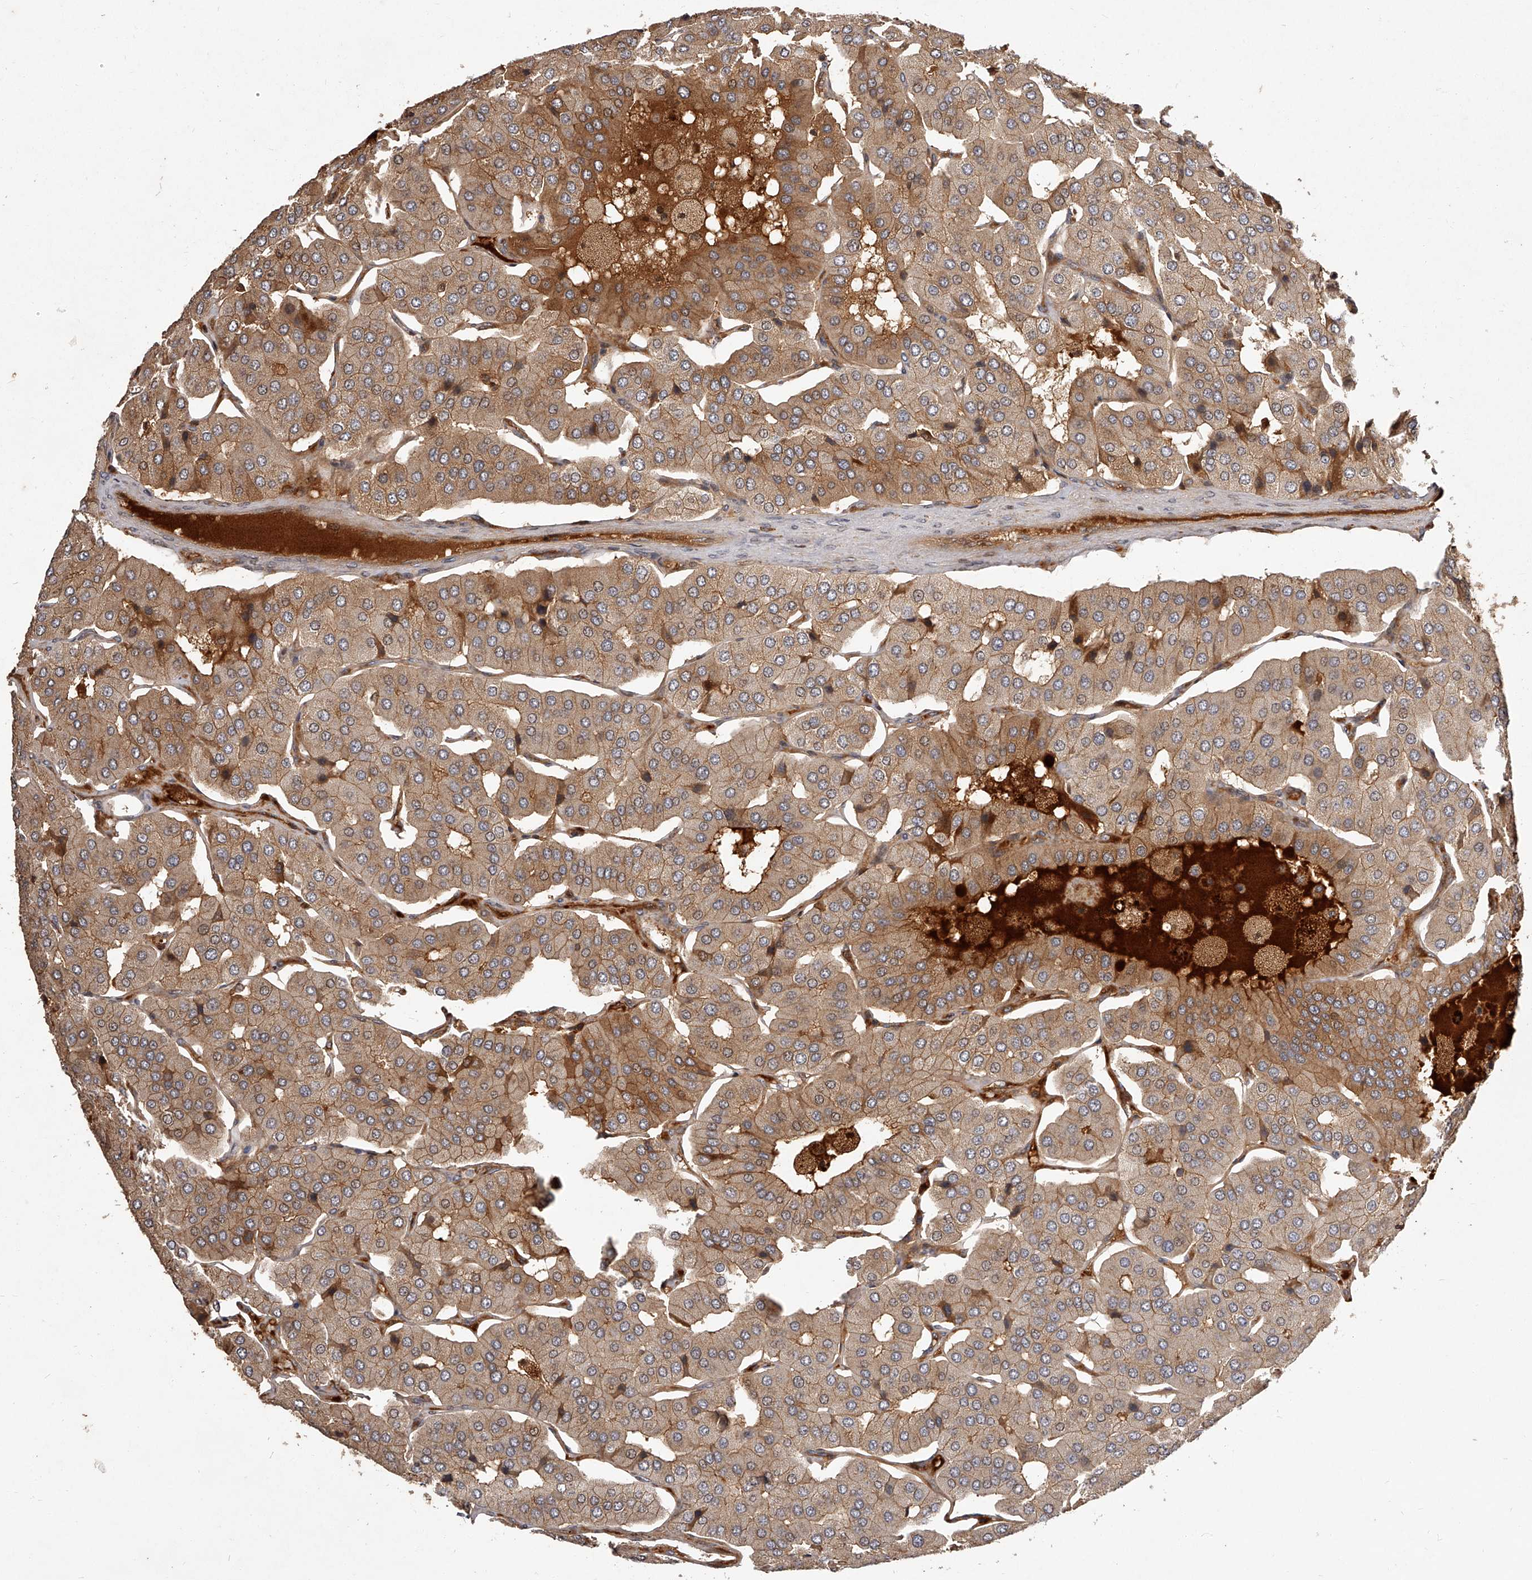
{"staining": {"intensity": "moderate", "quantity": ">75%", "location": "cytoplasmic/membranous"}, "tissue": "parathyroid gland", "cell_type": "Glandular cells", "image_type": "normal", "snomed": [{"axis": "morphology", "description": "Normal tissue, NOS"}, {"axis": "morphology", "description": "Adenoma, NOS"}, {"axis": "topography", "description": "Parathyroid gland"}], "caption": "Parathyroid gland stained with DAB (3,3'-diaminobenzidine) immunohistochemistry (IHC) exhibits medium levels of moderate cytoplasmic/membranous expression in approximately >75% of glandular cells. Nuclei are stained in blue.", "gene": "CRYZL1", "patient": {"sex": "female", "age": 86}}